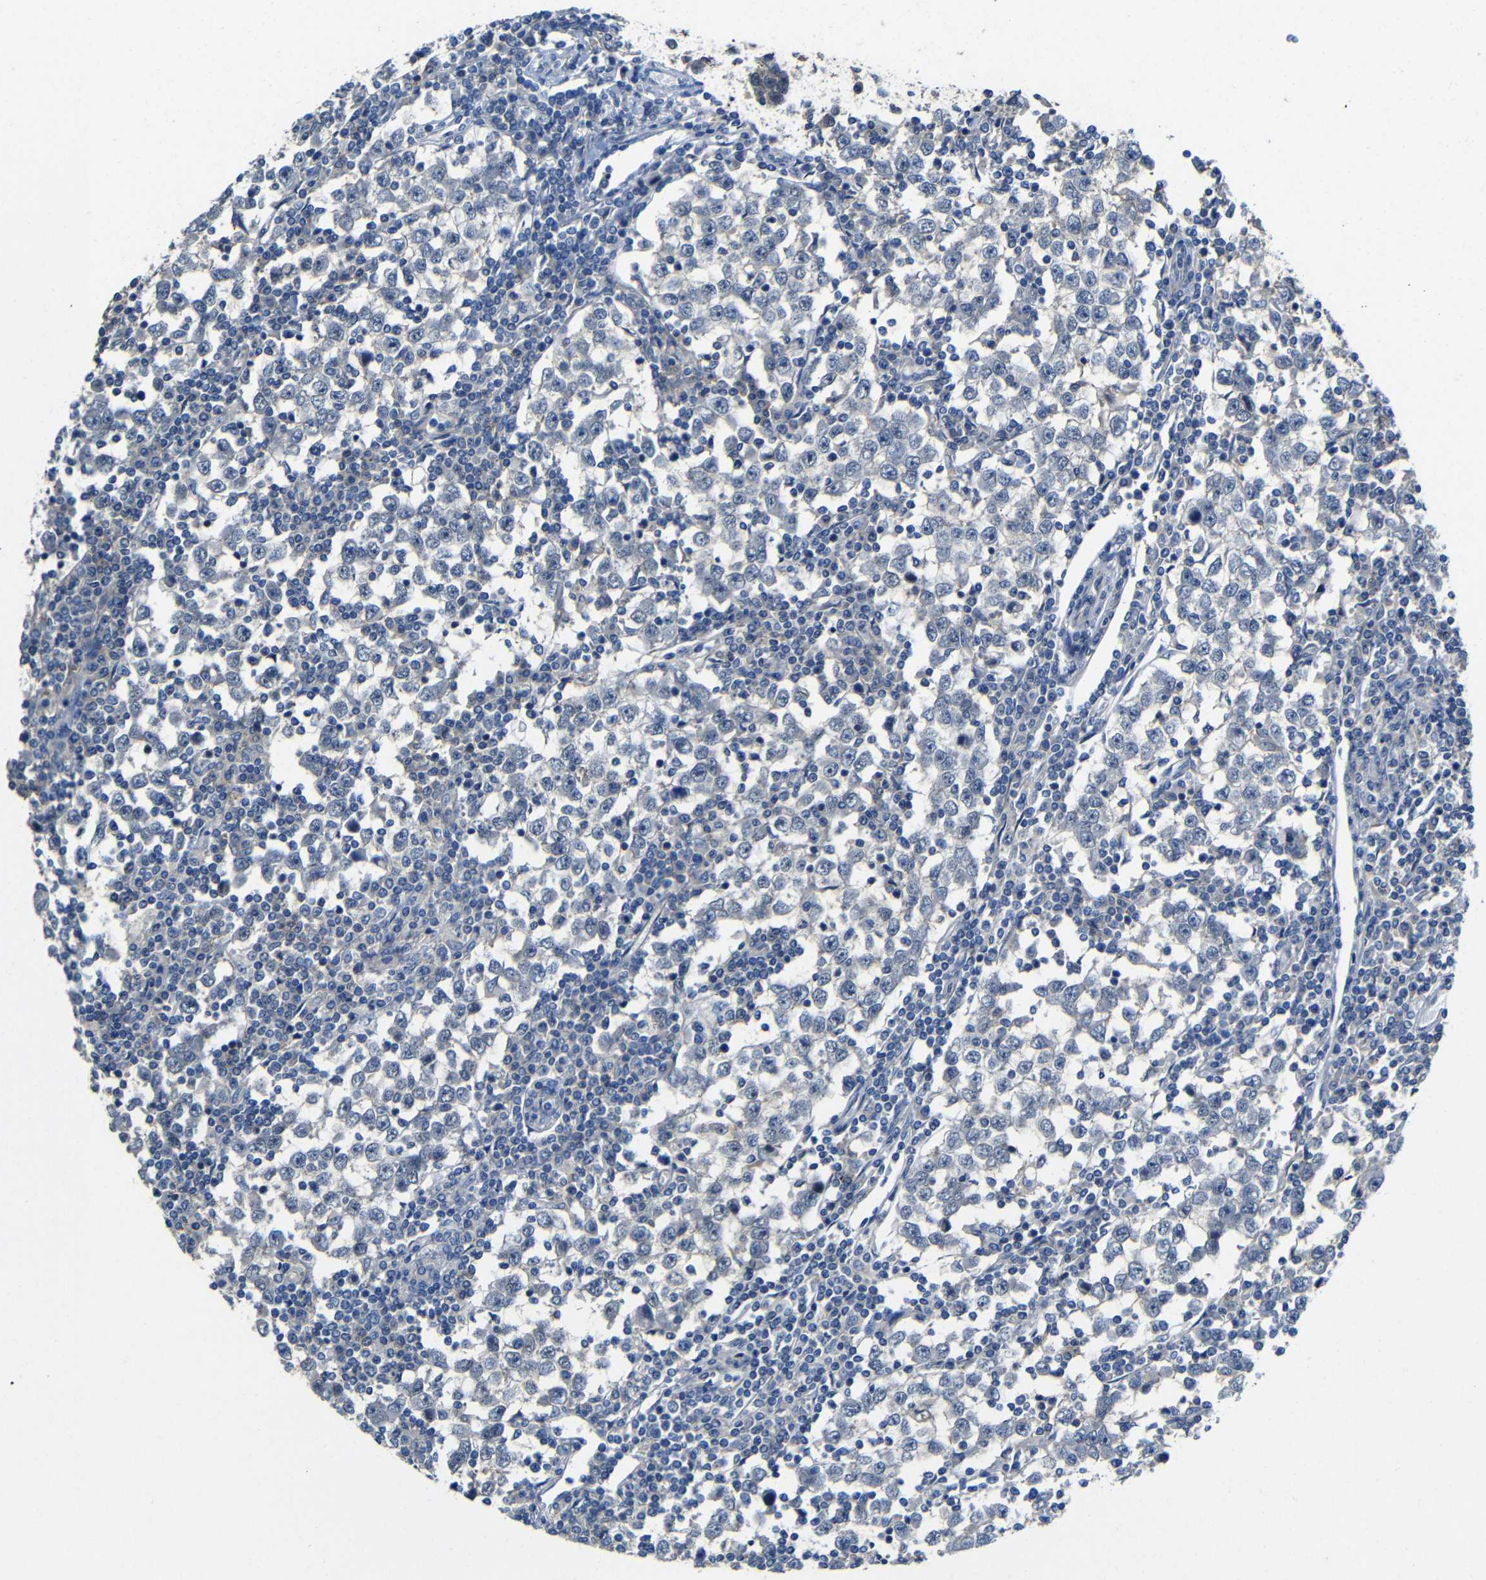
{"staining": {"intensity": "negative", "quantity": "none", "location": "none"}, "tissue": "testis cancer", "cell_type": "Tumor cells", "image_type": "cancer", "snomed": [{"axis": "morphology", "description": "Seminoma, NOS"}, {"axis": "topography", "description": "Testis"}], "caption": "This is a histopathology image of immunohistochemistry (IHC) staining of testis cancer (seminoma), which shows no expression in tumor cells.", "gene": "ZNF90", "patient": {"sex": "male", "age": 65}}